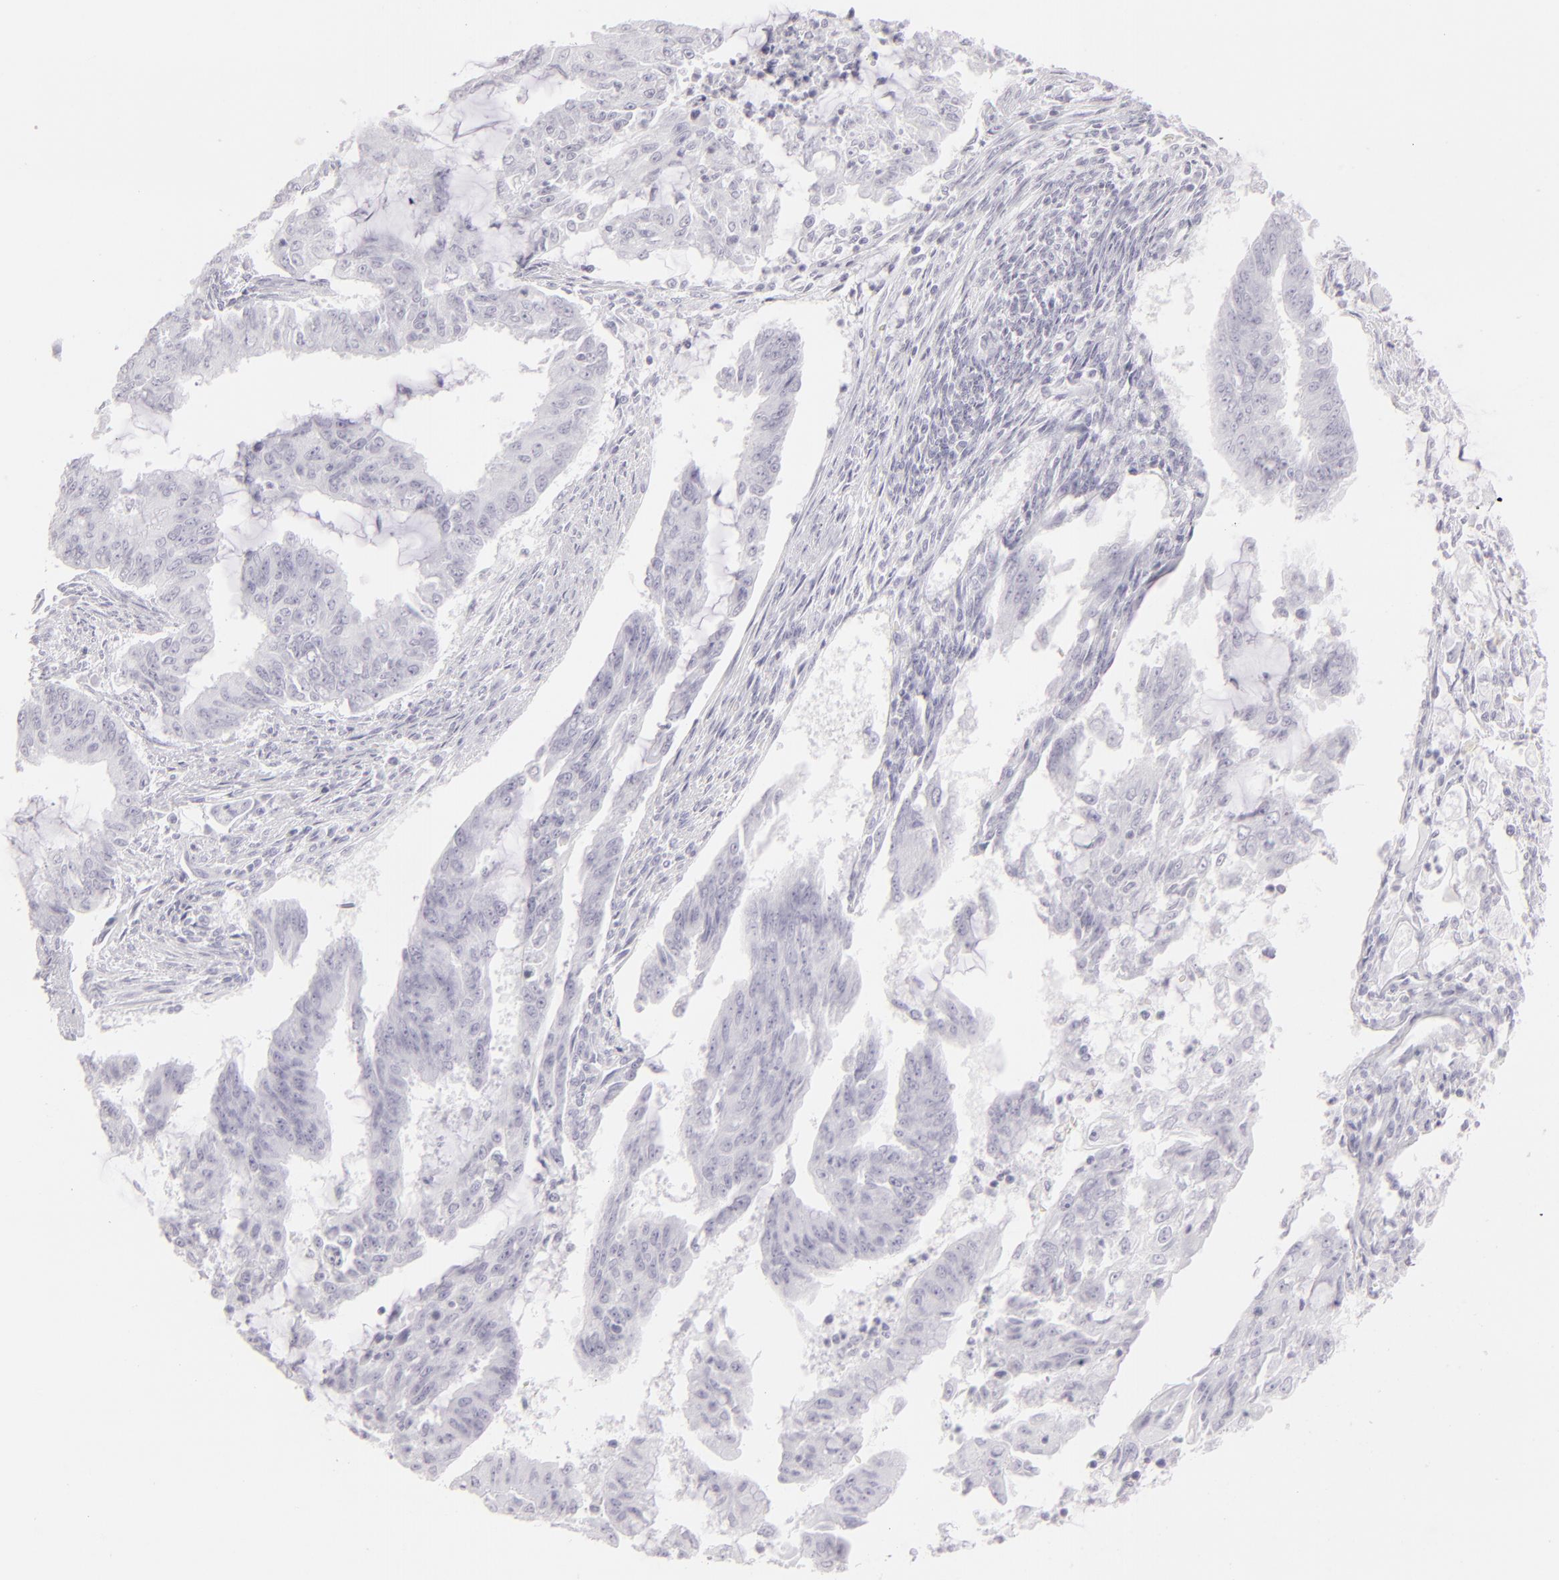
{"staining": {"intensity": "negative", "quantity": "none", "location": "none"}, "tissue": "endometrial cancer", "cell_type": "Tumor cells", "image_type": "cancer", "snomed": [{"axis": "morphology", "description": "Adenocarcinoma, NOS"}, {"axis": "topography", "description": "Endometrium"}], "caption": "Immunohistochemistry photomicrograph of endometrial cancer stained for a protein (brown), which exhibits no positivity in tumor cells. Brightfield microscopy of immunohistochemistry stained with DAB (brown) and hematoxylin (blue), captured at high magnification.", "gene": "FLG", "patient": {"sex": "female", "age": 75}}